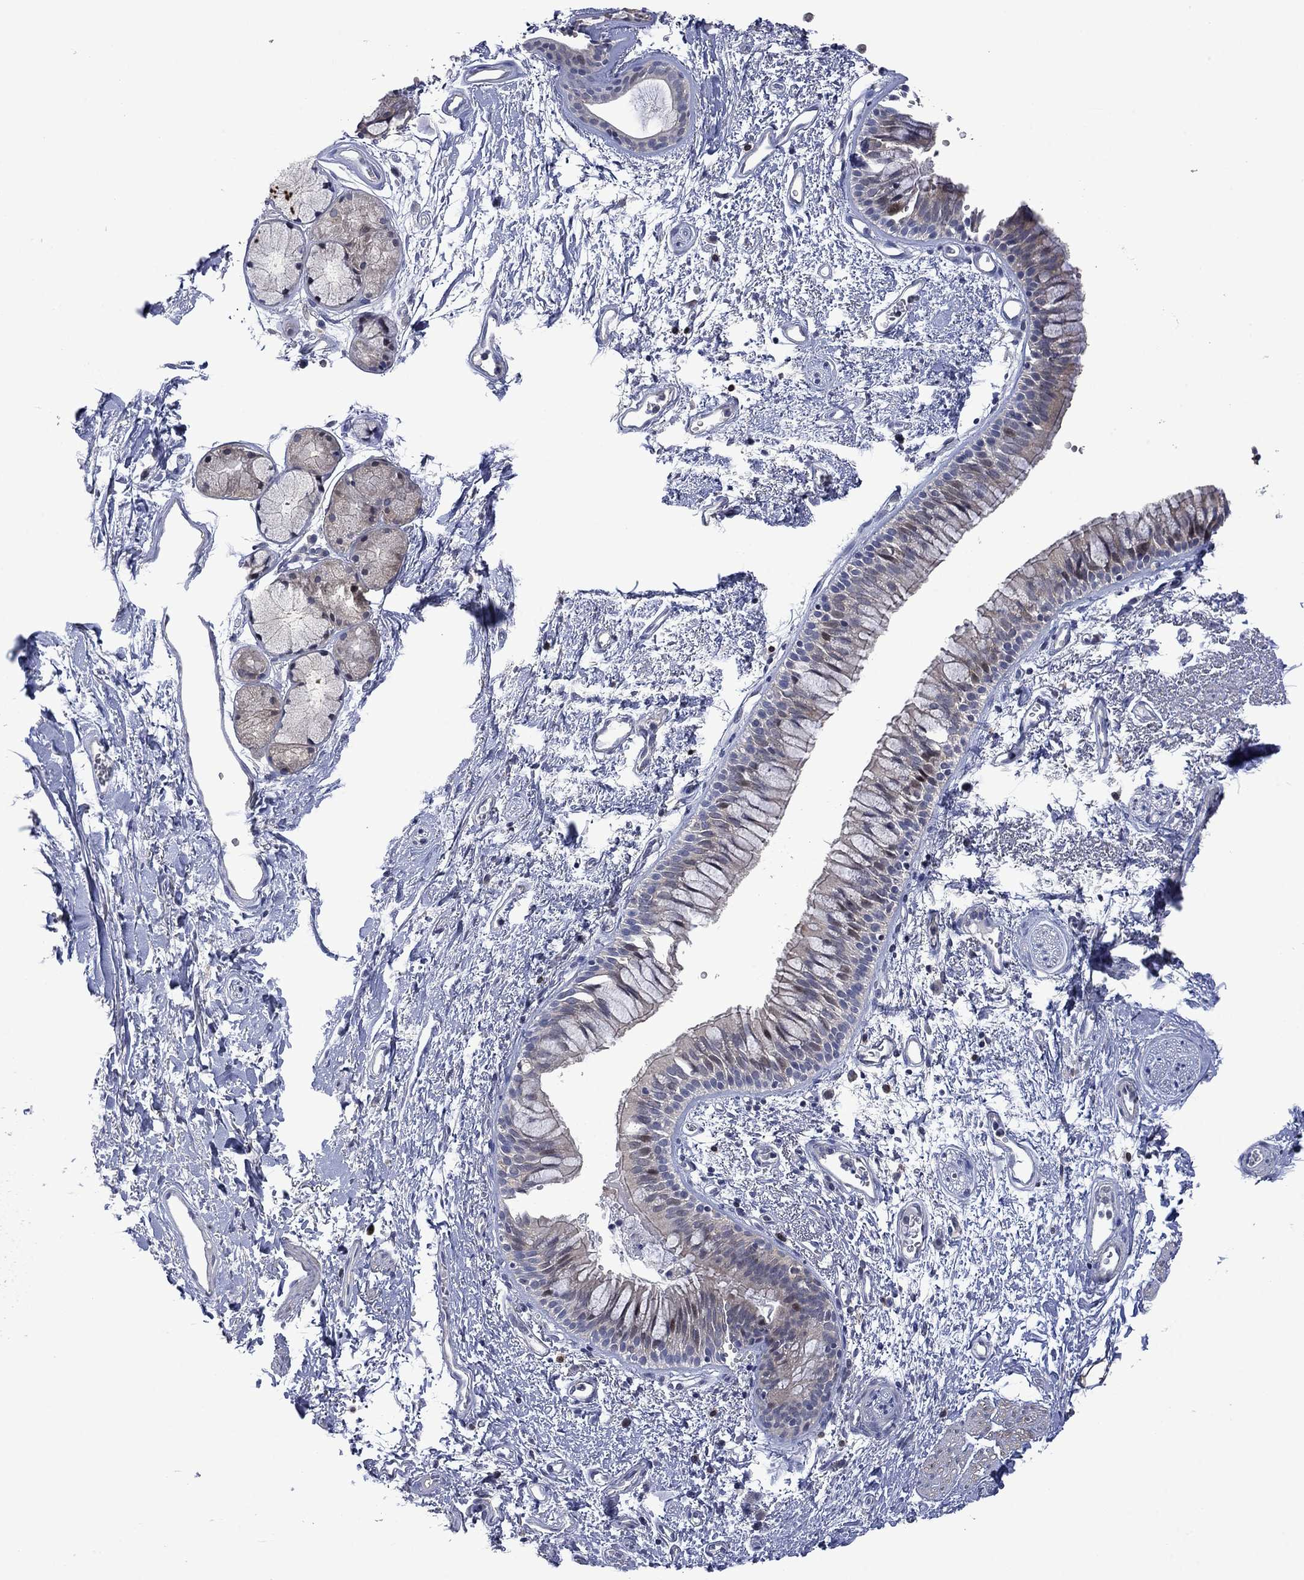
{"staining": {"intensity": "weak", "quantity": "<25%", "location": "nuclear"}, "tissue": "bronchus", "cell_type": "Respiratory epithelial cells", "image_type": "normal", "snomed": [{"axis": "morphology", "description": "Normal tissue, NOS"}, {"axis": "topography", "description": "Cartilage tissue"}, {"axis": "topography", "description": "Bronchus"}], "caption": "This is an IHC photomicrograph of benign human bronchus. There is no staining in respiratory epithelial cells.", "gene": "PHKA1", "patient": {"sex": "male", "age": 66}}